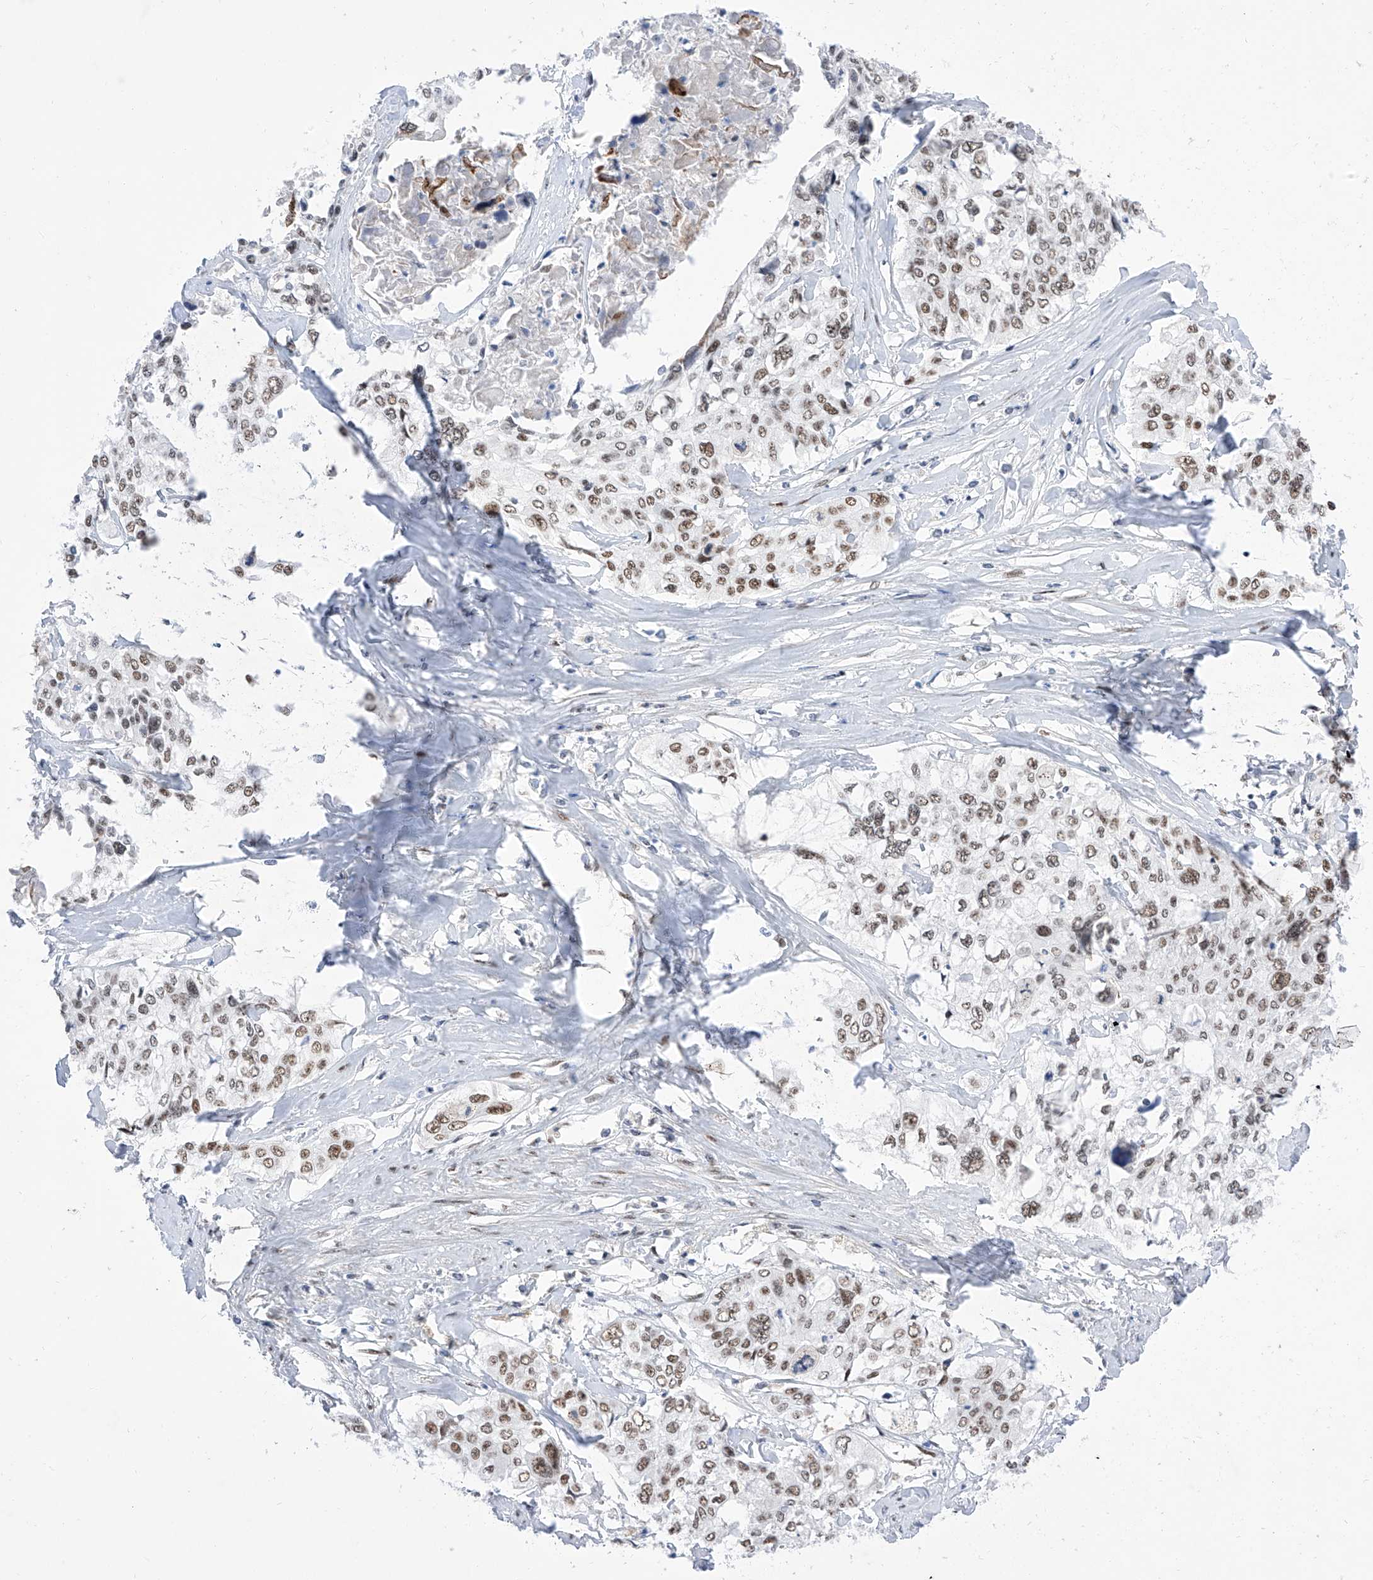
{"staining": {"intensity": "moderate", "quantity": ">75%", "location": "nuclear"}, "tissue": "cervical cancer", "cell_type": "Tumor cells", "image_type": "cancer", "snomed": [{"axis": "morphology", "description": "Squamous cell carcinoma, NOS"}, {"axis": "topography", "description": "Cervix"}], "caption": "Moderate nuclear staining for a protein is present in about >75% of tumor cells of cervical cancer (squamous cell carcinoma) using immunohistochemistry.", "gene": "ATN1", "patient": {"sex": "female", "age": 31}}